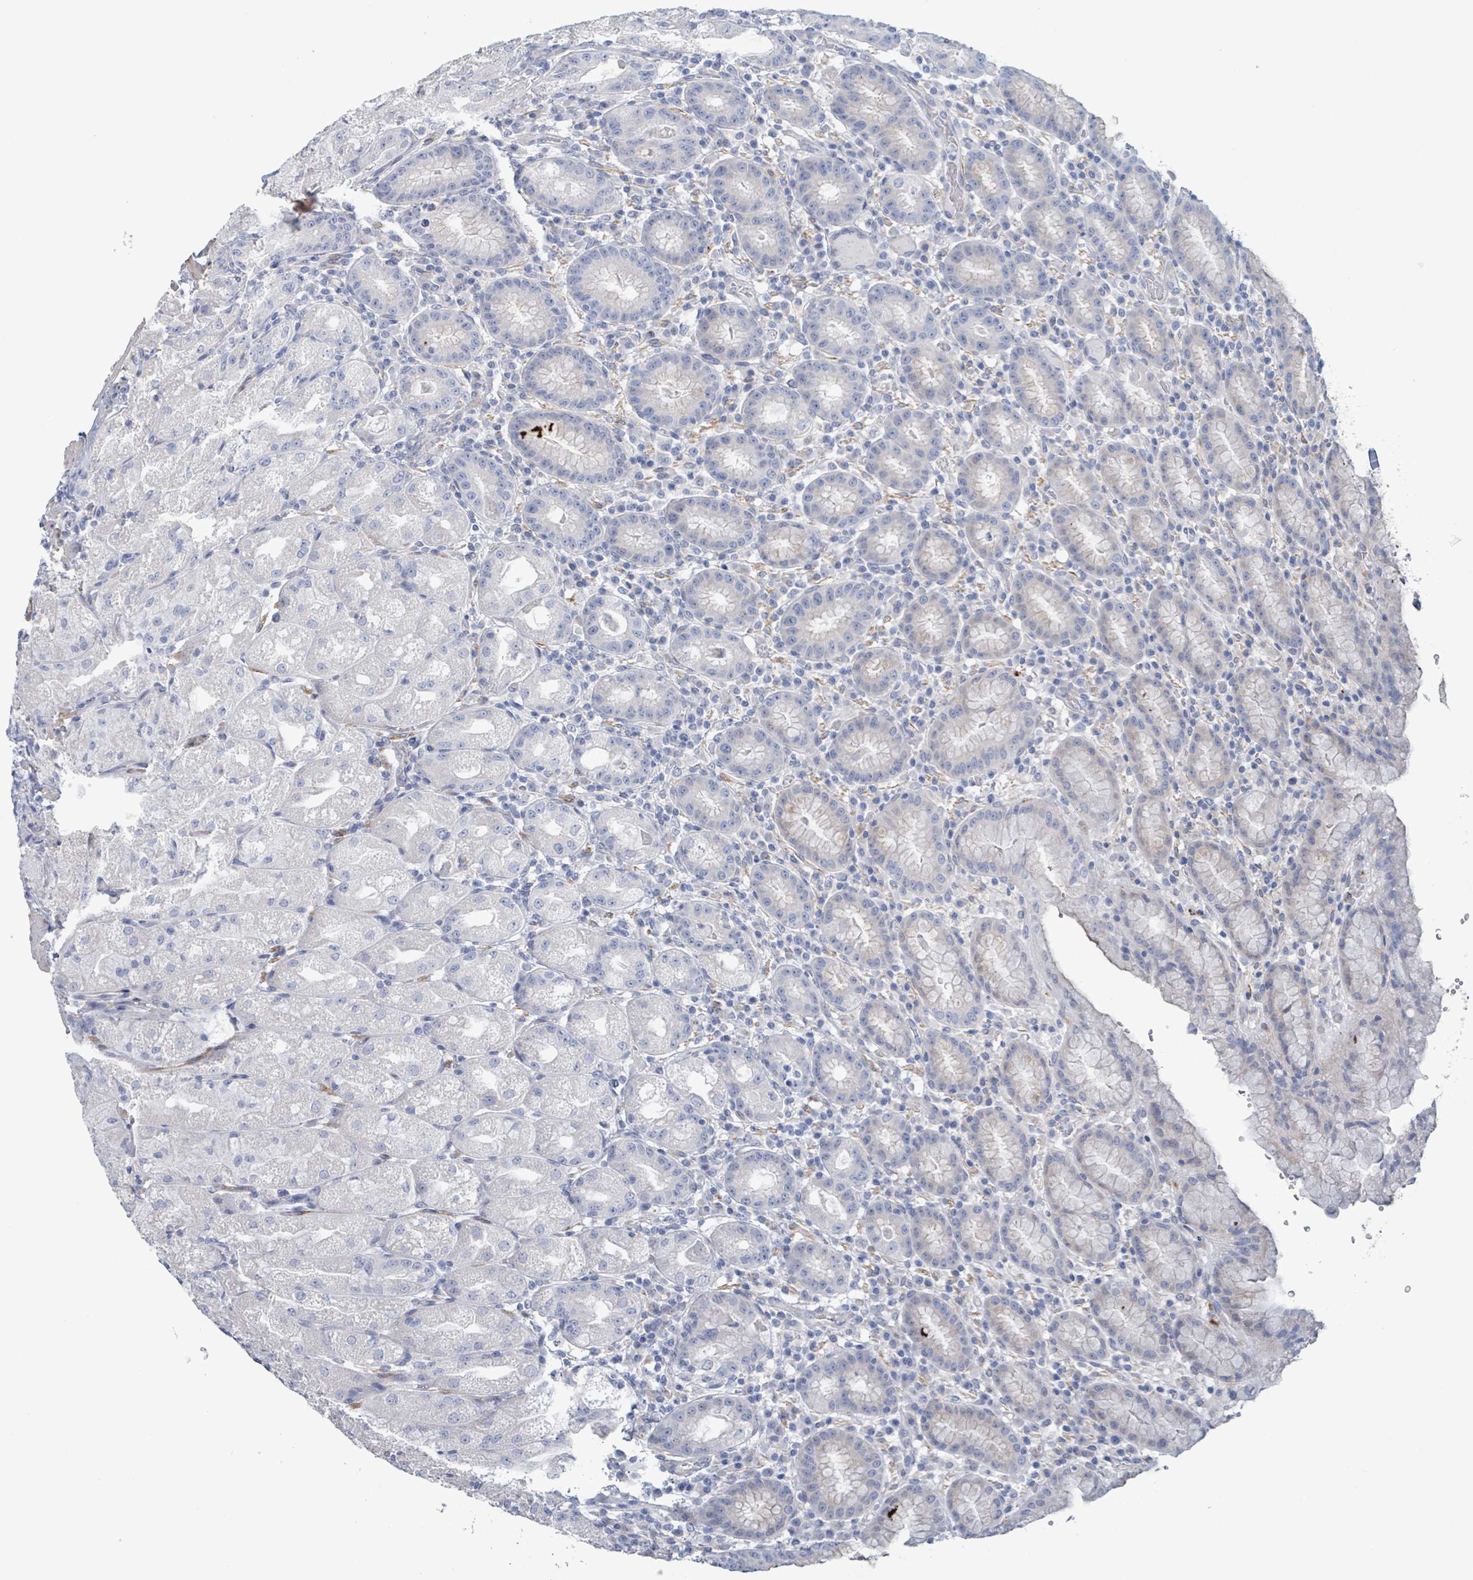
{"staining": {"intensity": "negative", "quantity": "none", "location": "none"}, "tissue": "stomach", "cell_type": "Glandular cells", "image_type": "normal", "snomed": [{"axis": "morphology", "description": "Normal tissue, NOS"}, {"axis": "topography", "description": "Stomach, upper"}], "caption": "Immunohistochemical staining of normal stomach exhibits no significant staining in glandular cells. (Immunohistochemistry, brightfield microscopy, high magnification).", "gene": "PKLR", "patient": {"sex": "male", "age": 52}}